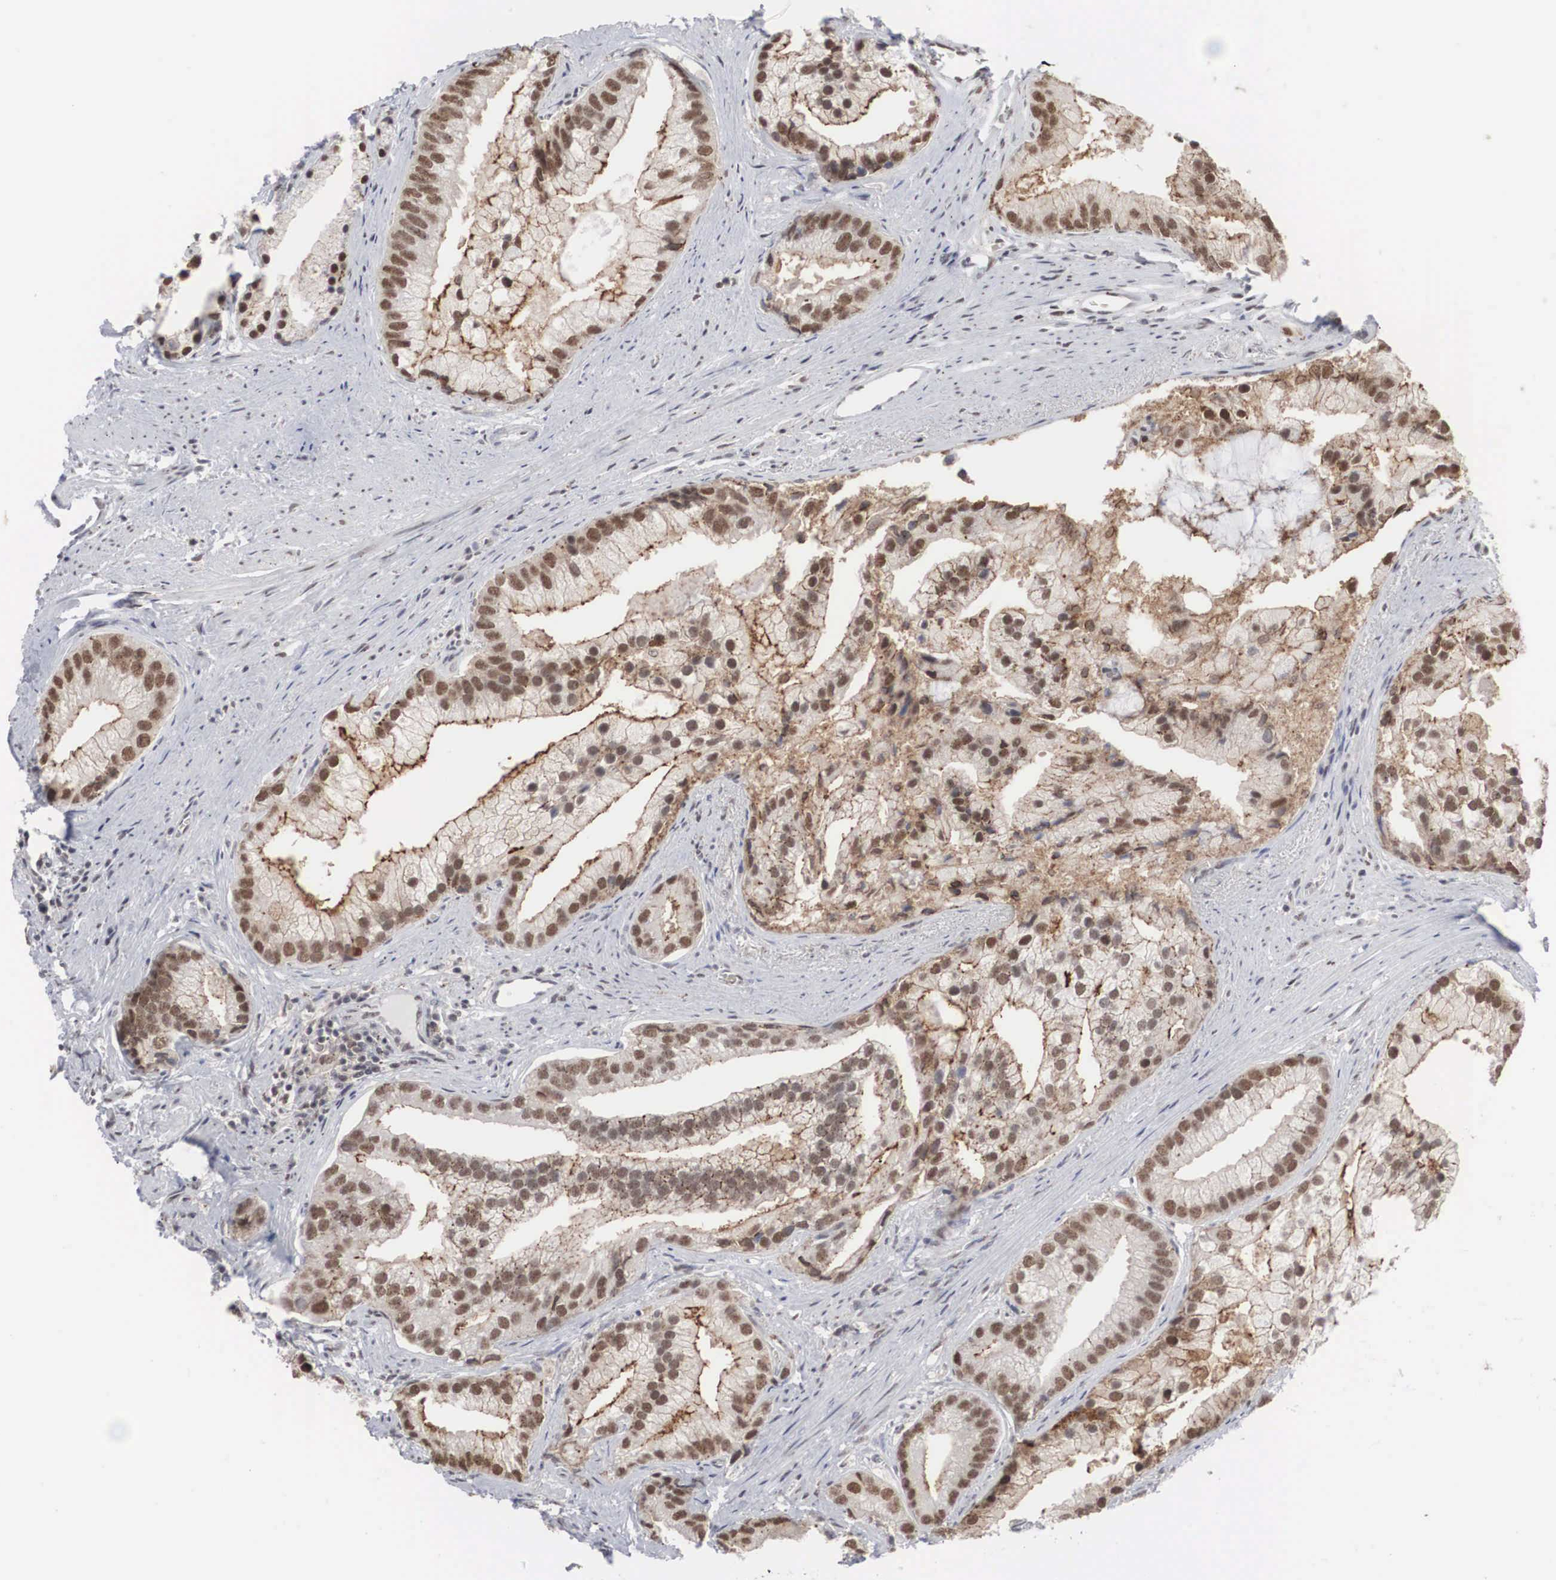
{"staining": {"intensity": "strong", "quantity": ">75%", "location": "nuclear"}, "tissue": "prostate cancer", "cell_type": "Tumor cells", "image_type": "cancer", "snomed": [{"axis": "morphology", "description": "Adenocarcinoma, Low grade"}, {"axis": "topography", "description": "Prostate"}], "caption": "An image of human prostate adenocarcinoma (low-grade) stained for a protein reveals strong nuclear brown staining in tumor cells.", "gene": "AUTS2", "patient": {"sex": "male", "age": 71}}